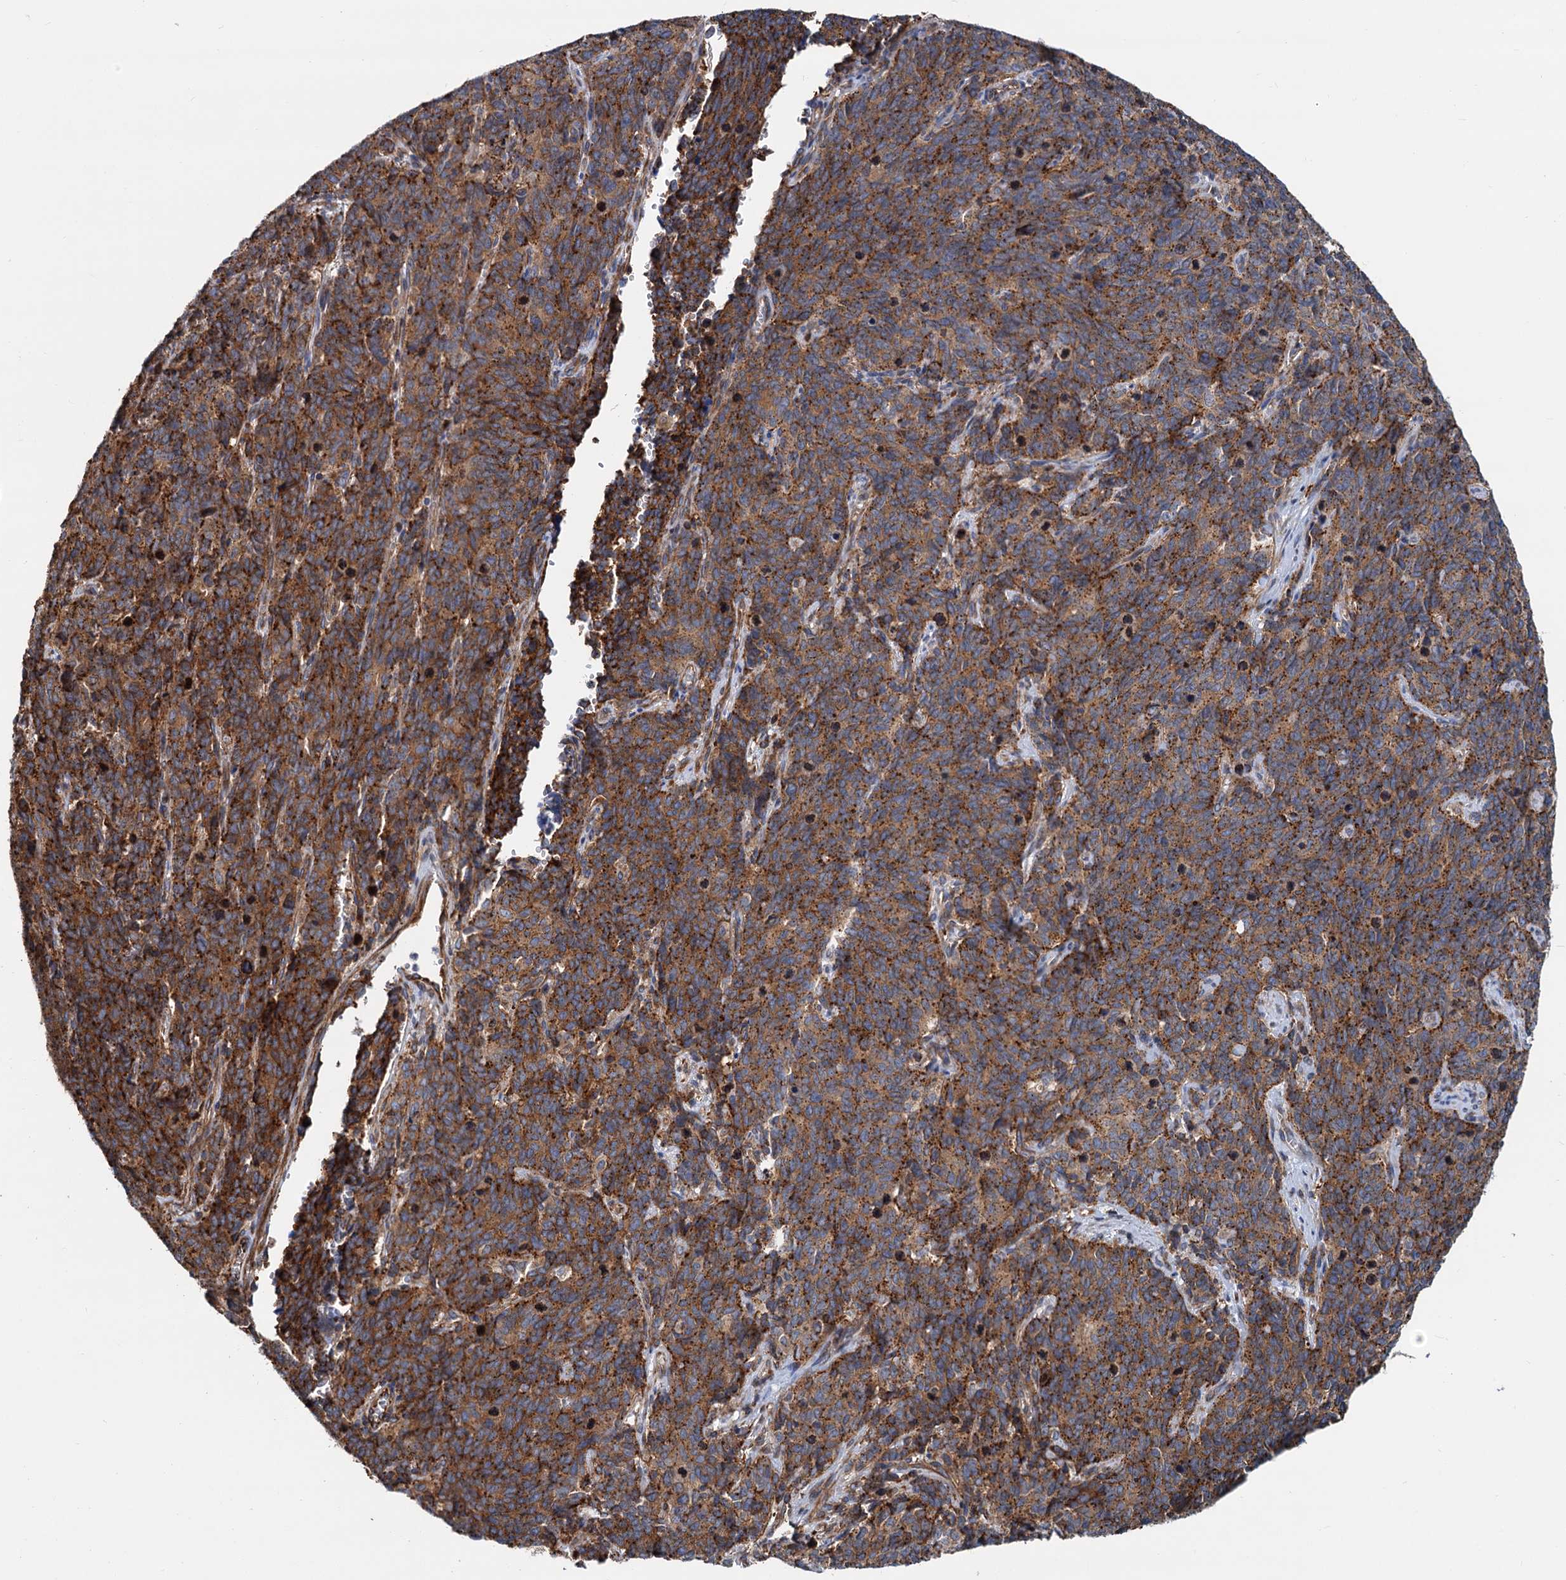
{"staining": {"intensity": "strong", "quantity": ">75%", "location": "cytoplasmic/membranous"}, "tissue": "cervical cancer", "cell_type": "Tumor cells", "image_type": "cancer", "snomed": [{"axis": "morphology", "description": "Squamous cell carcinoma, NOS"}, {"axis": "topography", "description": "Cervix"}], "caption": "Immunohistochemistry (IHC) image of neoplastic tissue: human cervical cancer (squamous cell carcinoma) stained using IHC exhibits high levels of strong protein expression localized specifically in the cytoplasmic/membranous of tumor cells, appearing as a cytoplasmic/membranous brown color.", "gene": "PSEN1", "patient": {"sex": "female", "age": 60}}